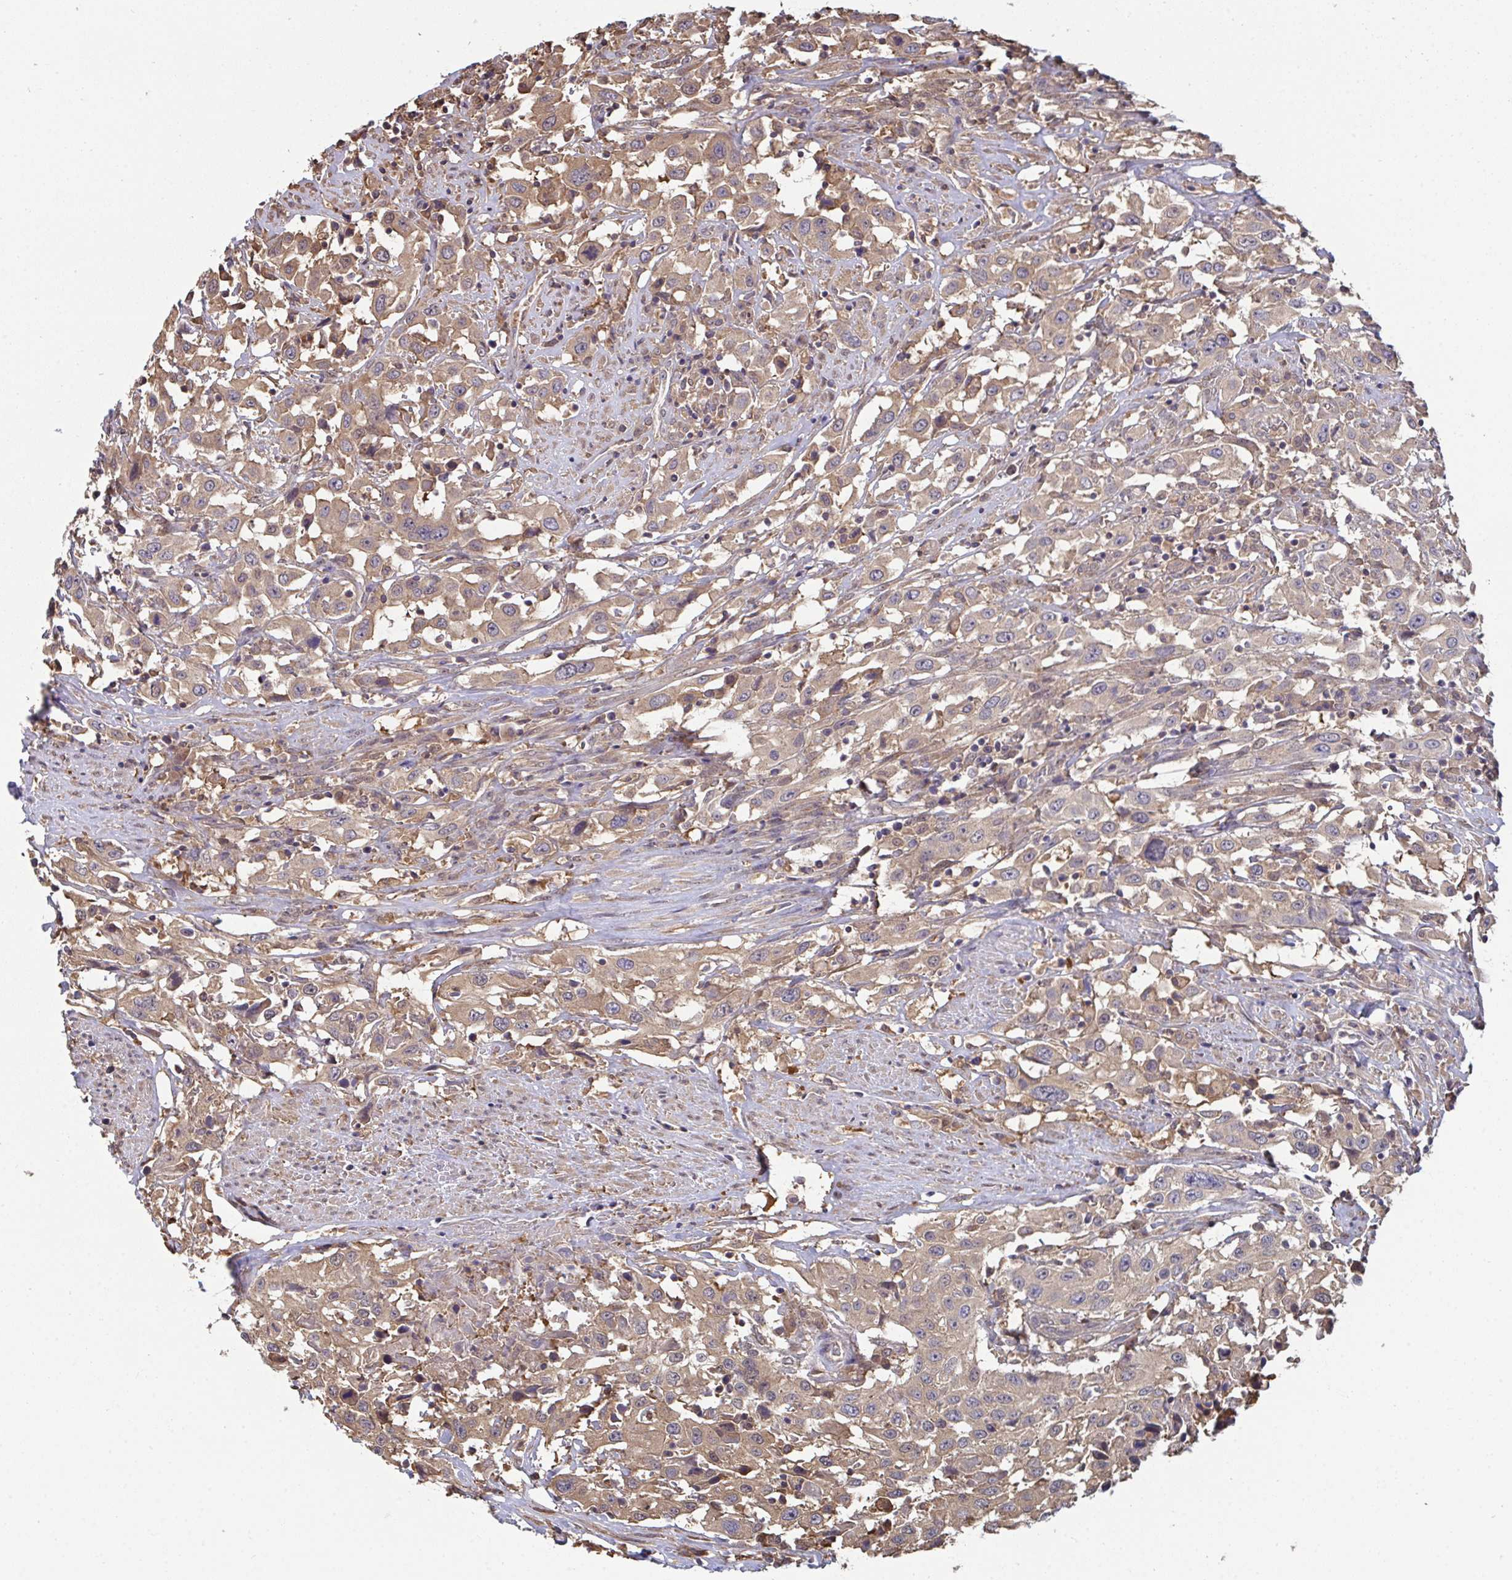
{"staining": {"intensity": "moderate", "quantity": "25%-75%", "location": "cytoplasmic/membranous"}, "tissue": "urothelial cancer", "cell_type": "Tumor cells", "image_type": "cancer", "snomed": [{"axis": "morphology", "description": "Urothelial carcinoma, High grade"}, {"axis": "topography", "description": "Urinary bladder"}], "caption": "The immunohistochemical stain shows moderate cytoplasmic/membranous positivity in tumor cells of urothelial cancer tissue.", "gene": "TTC9C", "patient": {"sex": "male", "age": 61}}